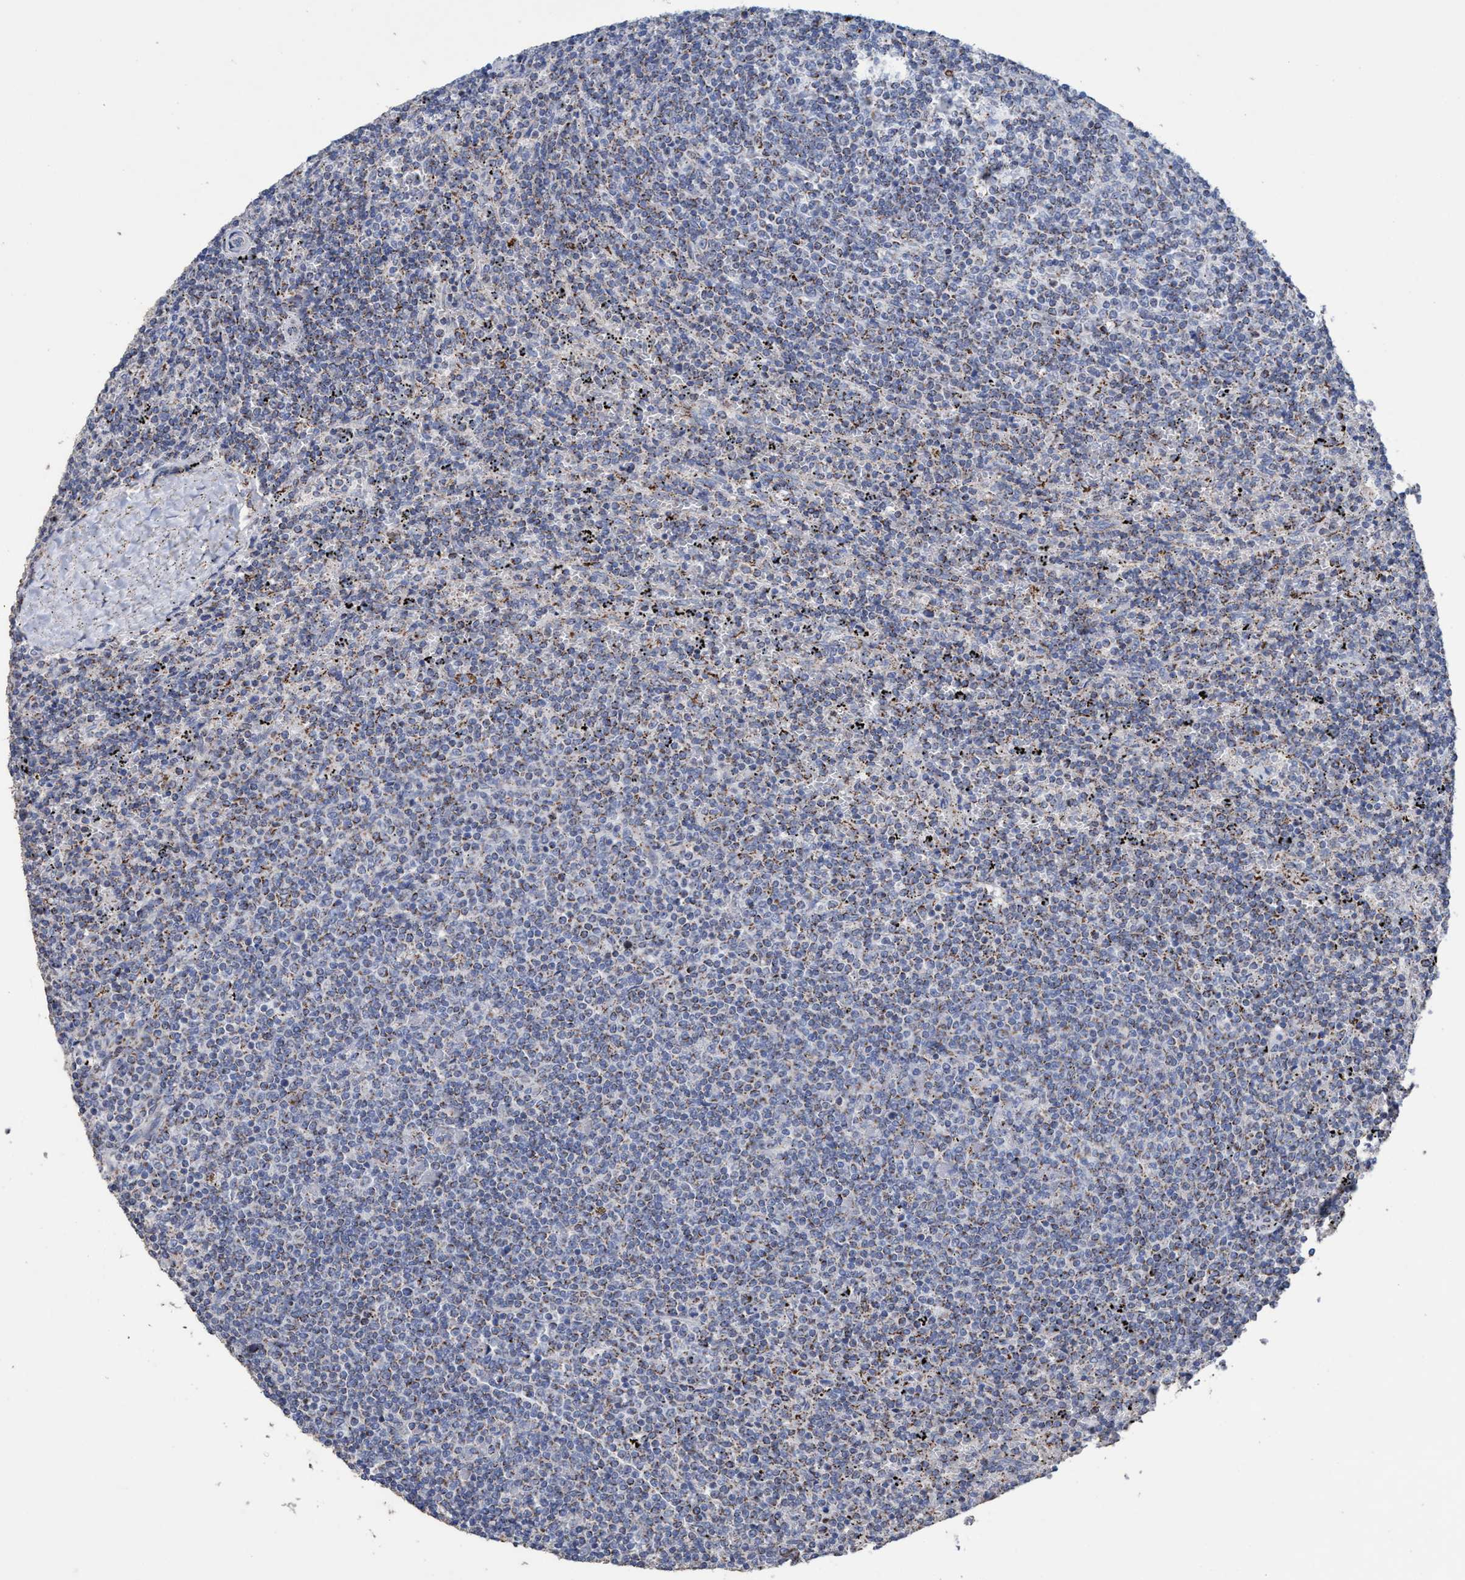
{"staining": {"intensity": "moderate", "quantity": ">75%", "location": "cytoplasmic/membranous"}, "tissue": "lymphoma", "cell_type": "Tumor cells", "image_type": "cancer", "snomed": [{"axis": "morphology", "description": "Malignant lymphoma, non-Hodgkin's type, Low grade"}, {"axis": "topography", "description": "Spleen"}], "caption": "Brown immunohistochemical staining in human low-grade malignant lymphoma, non-Hodgkin's type exhibits moderate cytoplasmic/membranous staining in approximately >75% of tumor cells.", "gene": "RSAD1", "patient": {"sex": "female", "age": 50}}